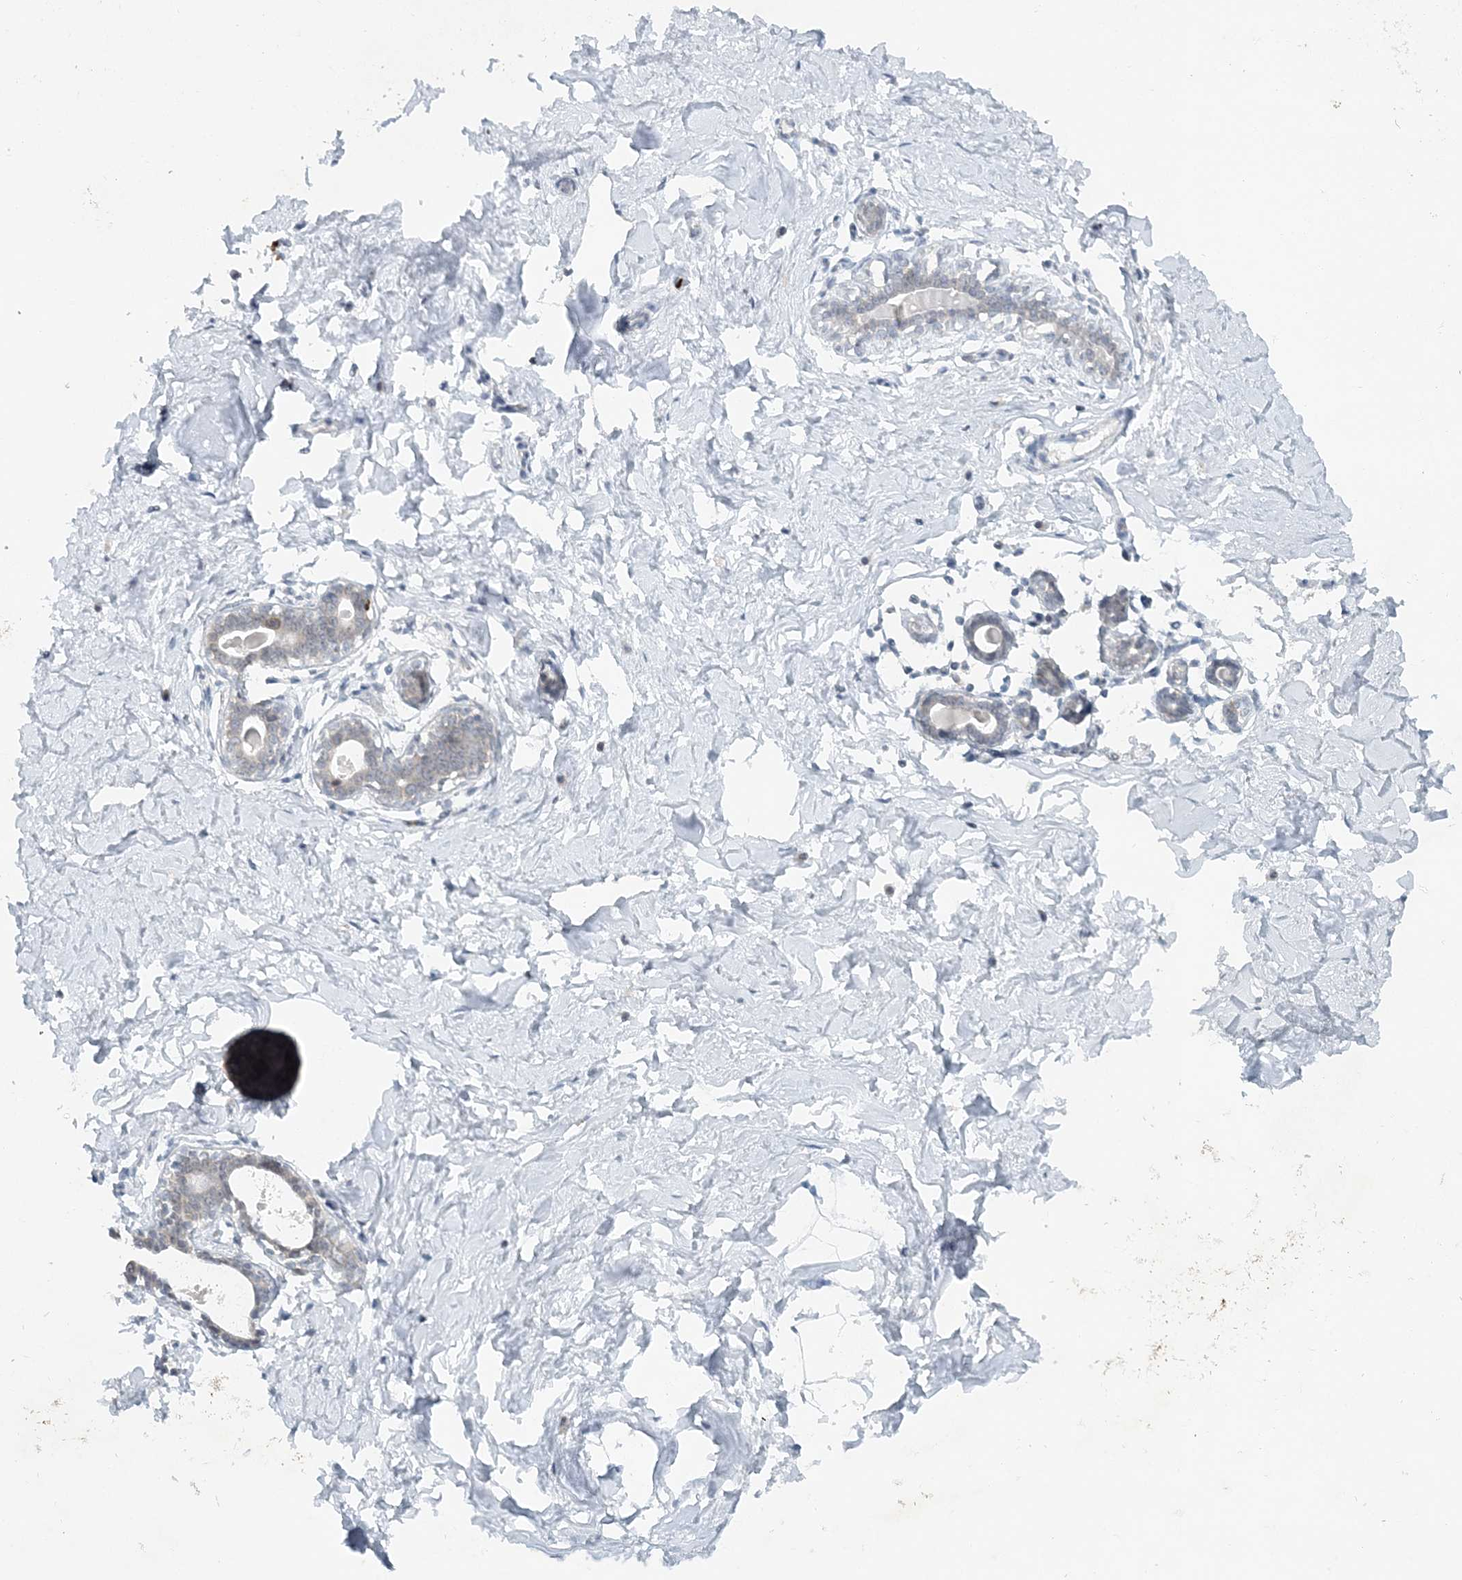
{"staining": {"intensity": "negative", "quantity": "none", "location": "none"}, "tissue": "breast", "cell_type": "Adipocytes", "image_type": "normal", "snomed": [{"axis": "morphology", "description": "Normal tissue, NOS"}, {"axis": "morphology", "description": "Adenoma, NOS"}, {"axis": "topography", "description": "Breast"}], "caption": "Image shows no significant protein staining in adipocytes of normal breast. (DAB (3,3'-diaminobenzidine) IHC, high magnification).", "gene": "NUP54", "patient": {"sex": "female", "age": 23}}